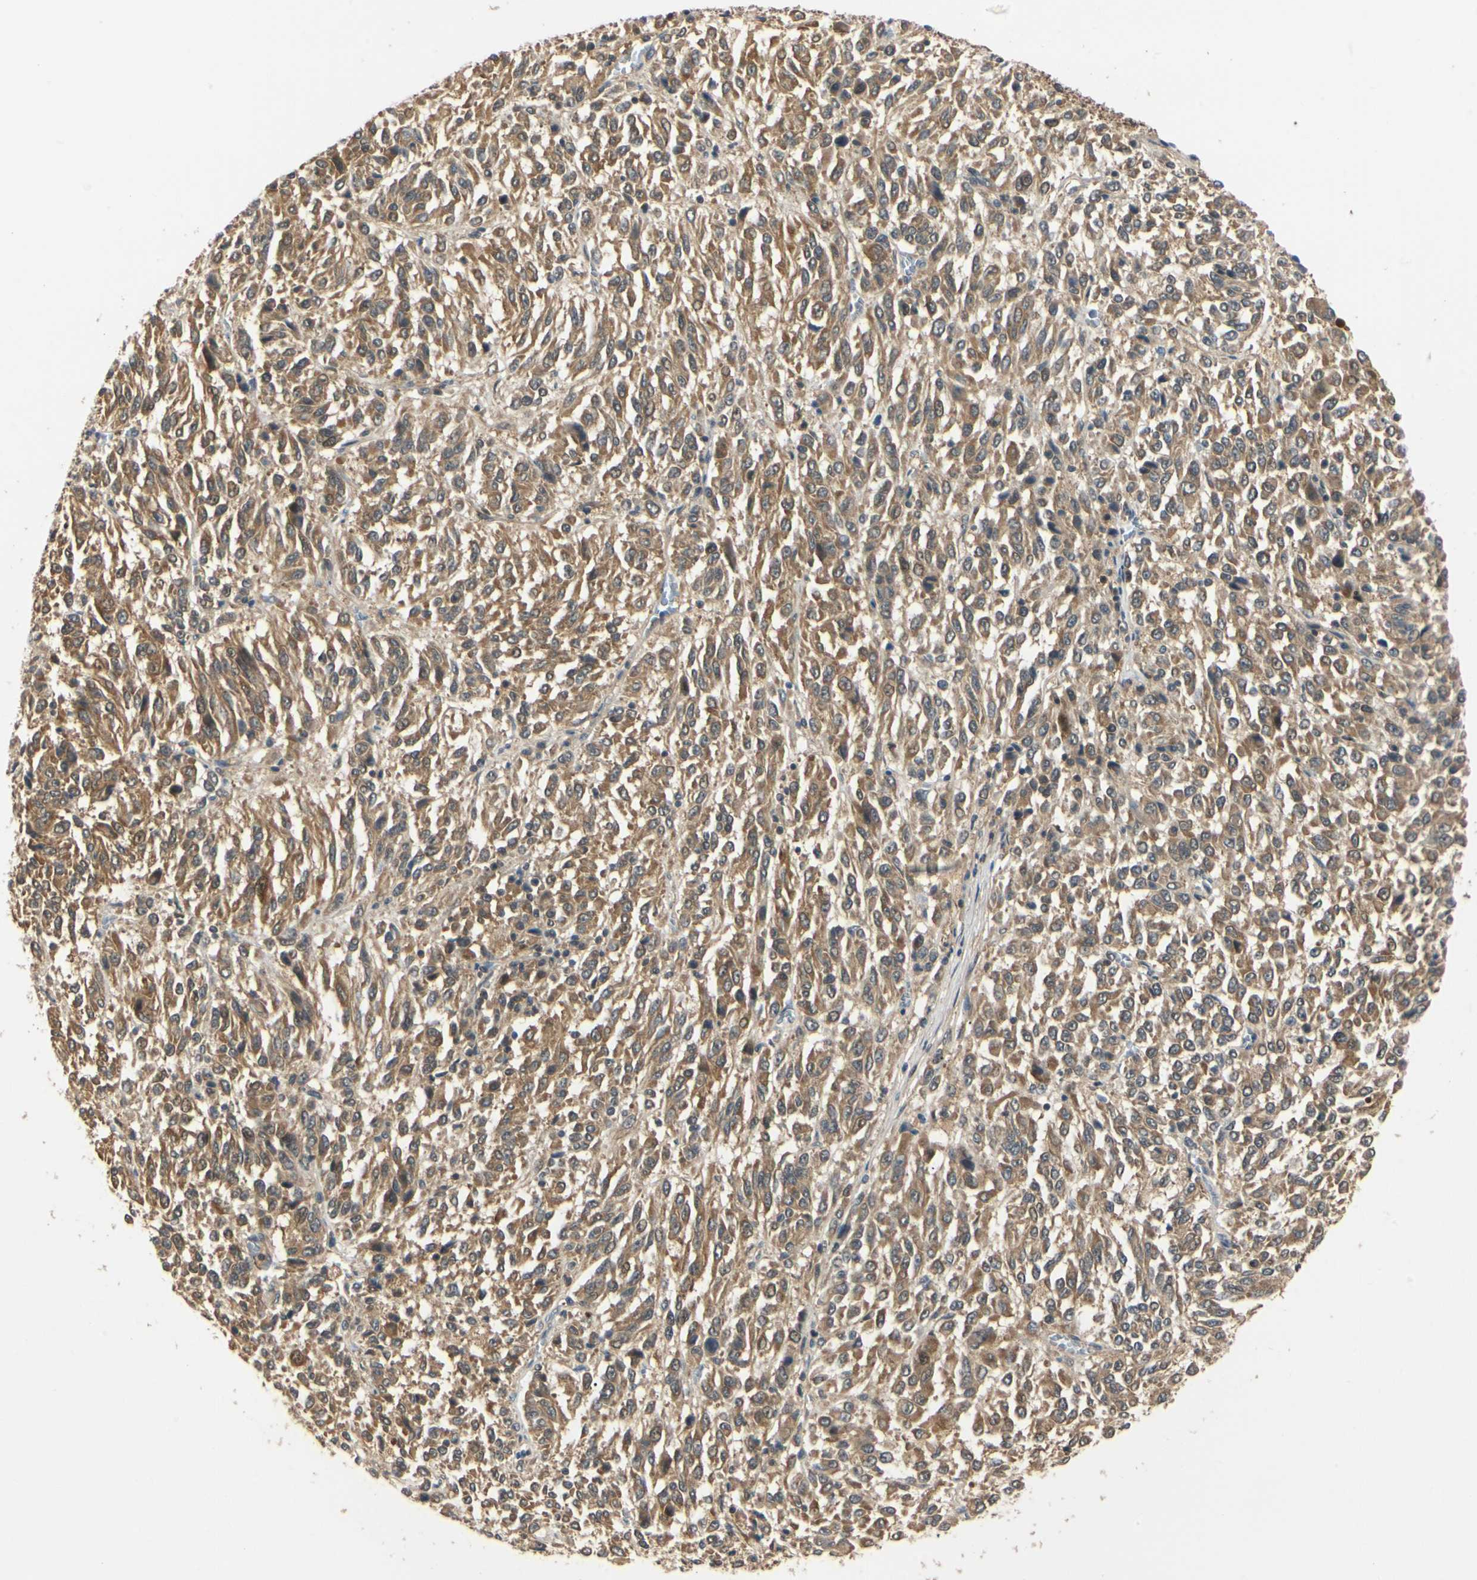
{"staining": {"intensity": "moderate", "quantity": ">75%", "location": "cytoplasmic/membranous"}, "tissue": "melanoma", "cell_type": "Tumor cells", "image_type": "cancer", "snomed": [{"axis": "morphology", "description": "Malignant melanoma, Metastatic site"}, {"axis": "topography", "description": "Lung"}], "caption": "Malignant melanoma (metastatic site) was stained to show a protein in brown. There is medium levels of moderate cytoplasmic/membranous staining in about >75% of tumor cells. (brown staining indicates protein expression, while blue staining denotes nuclei).", "gene": "UBE2Z", "patient": {"sex": "male", "age": 64}}